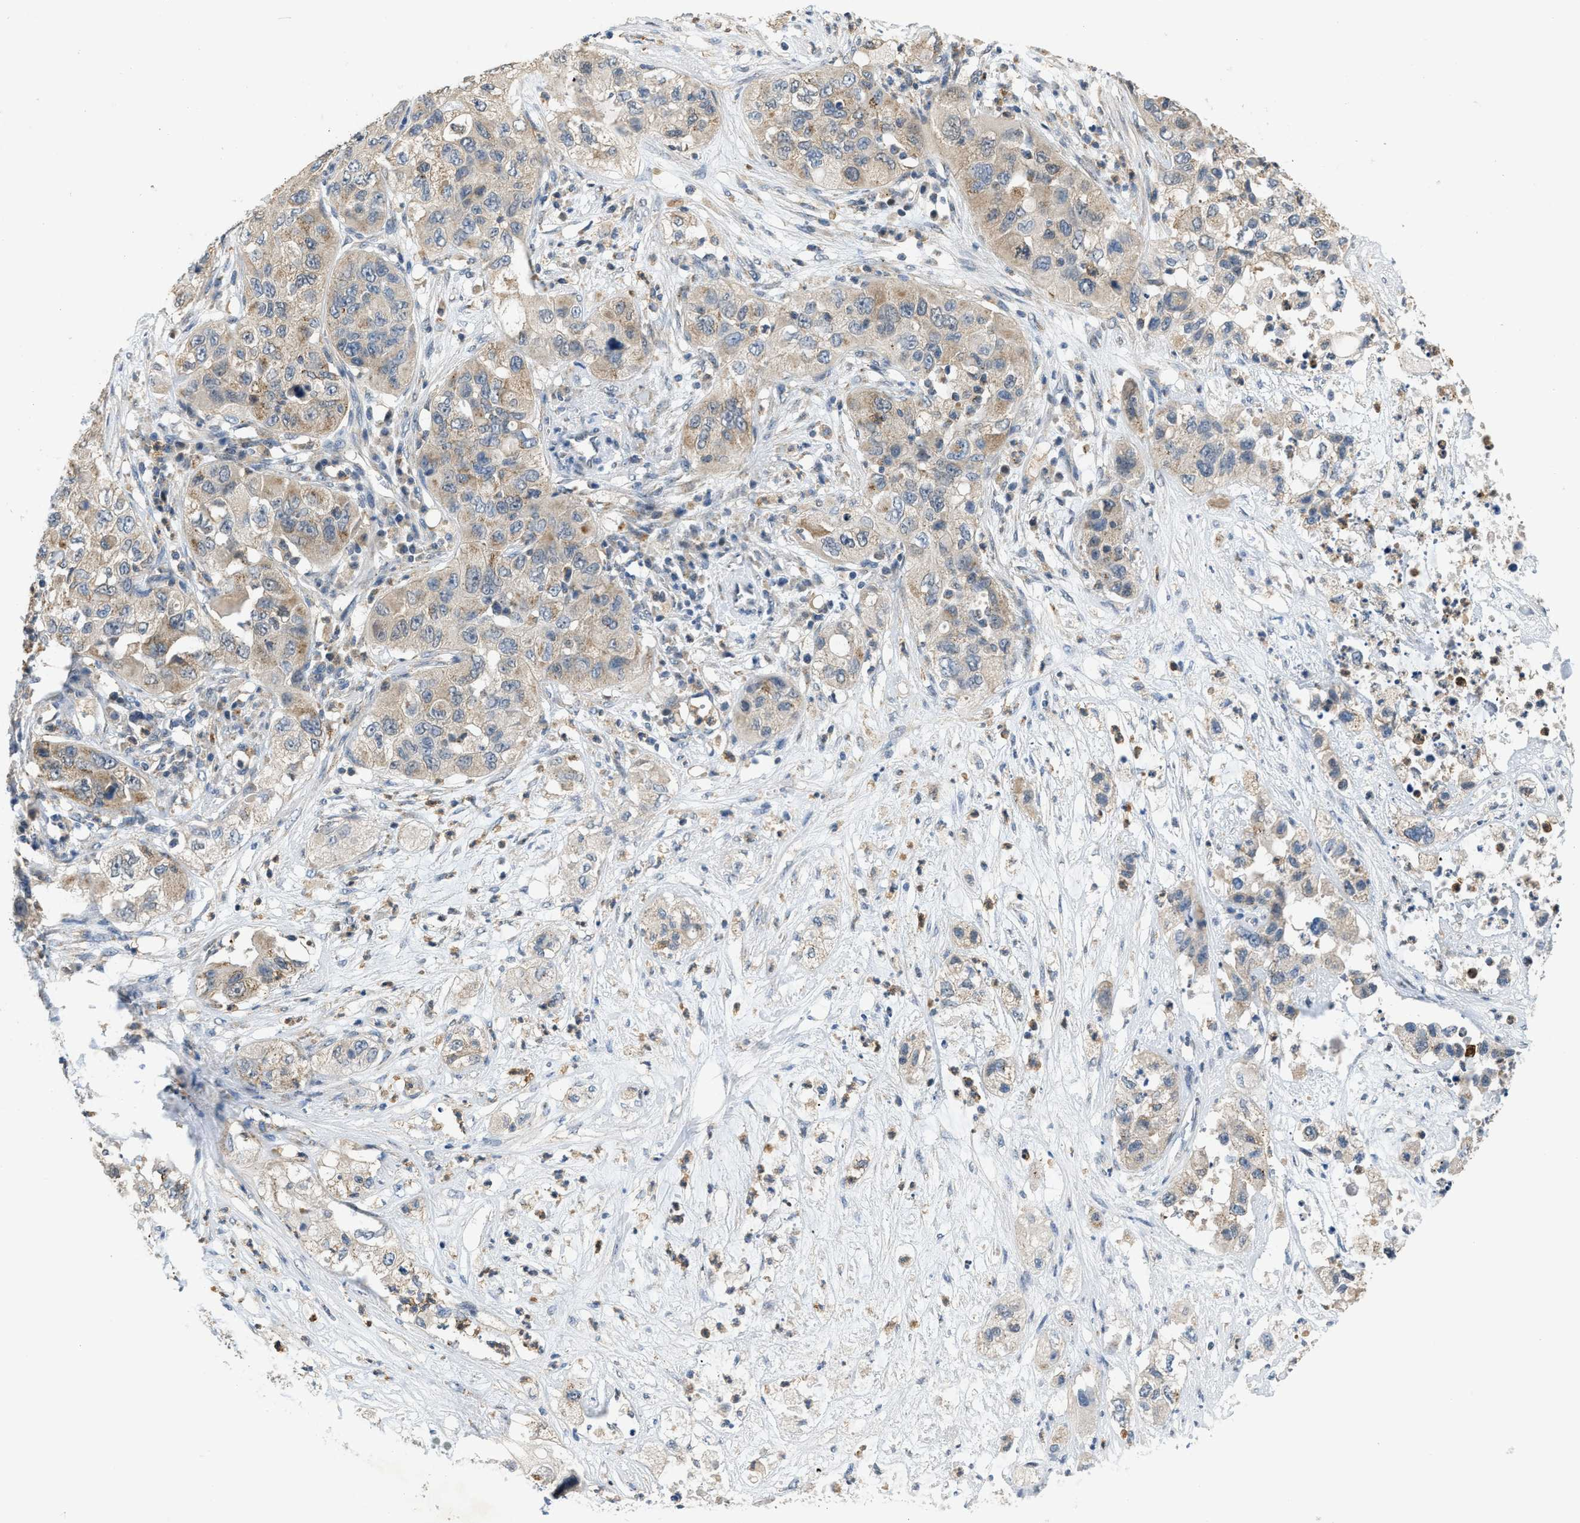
{"staining": {"intensity": "weak", "quantity": "<25%", "location": "cytoplasmic/membranous"}, "tissue": "pancreatic cancer", "cell_type": "Tumor cells", "image_type": "cancer", "snomed": [{"axis": "morphology", "description": "Adenocarcinoma, NOS"}, {"axis": "topography", "description": "Pancreas"}], "caption": "The histopathology image exhibits no significant positivity in tumor cells of pancreatic cancer (adenocarcinoma). (IHC, brightfield microscopy, high magnification).", "gene": "TOMM34", "patient": {"sex": "female", "age": 78}}